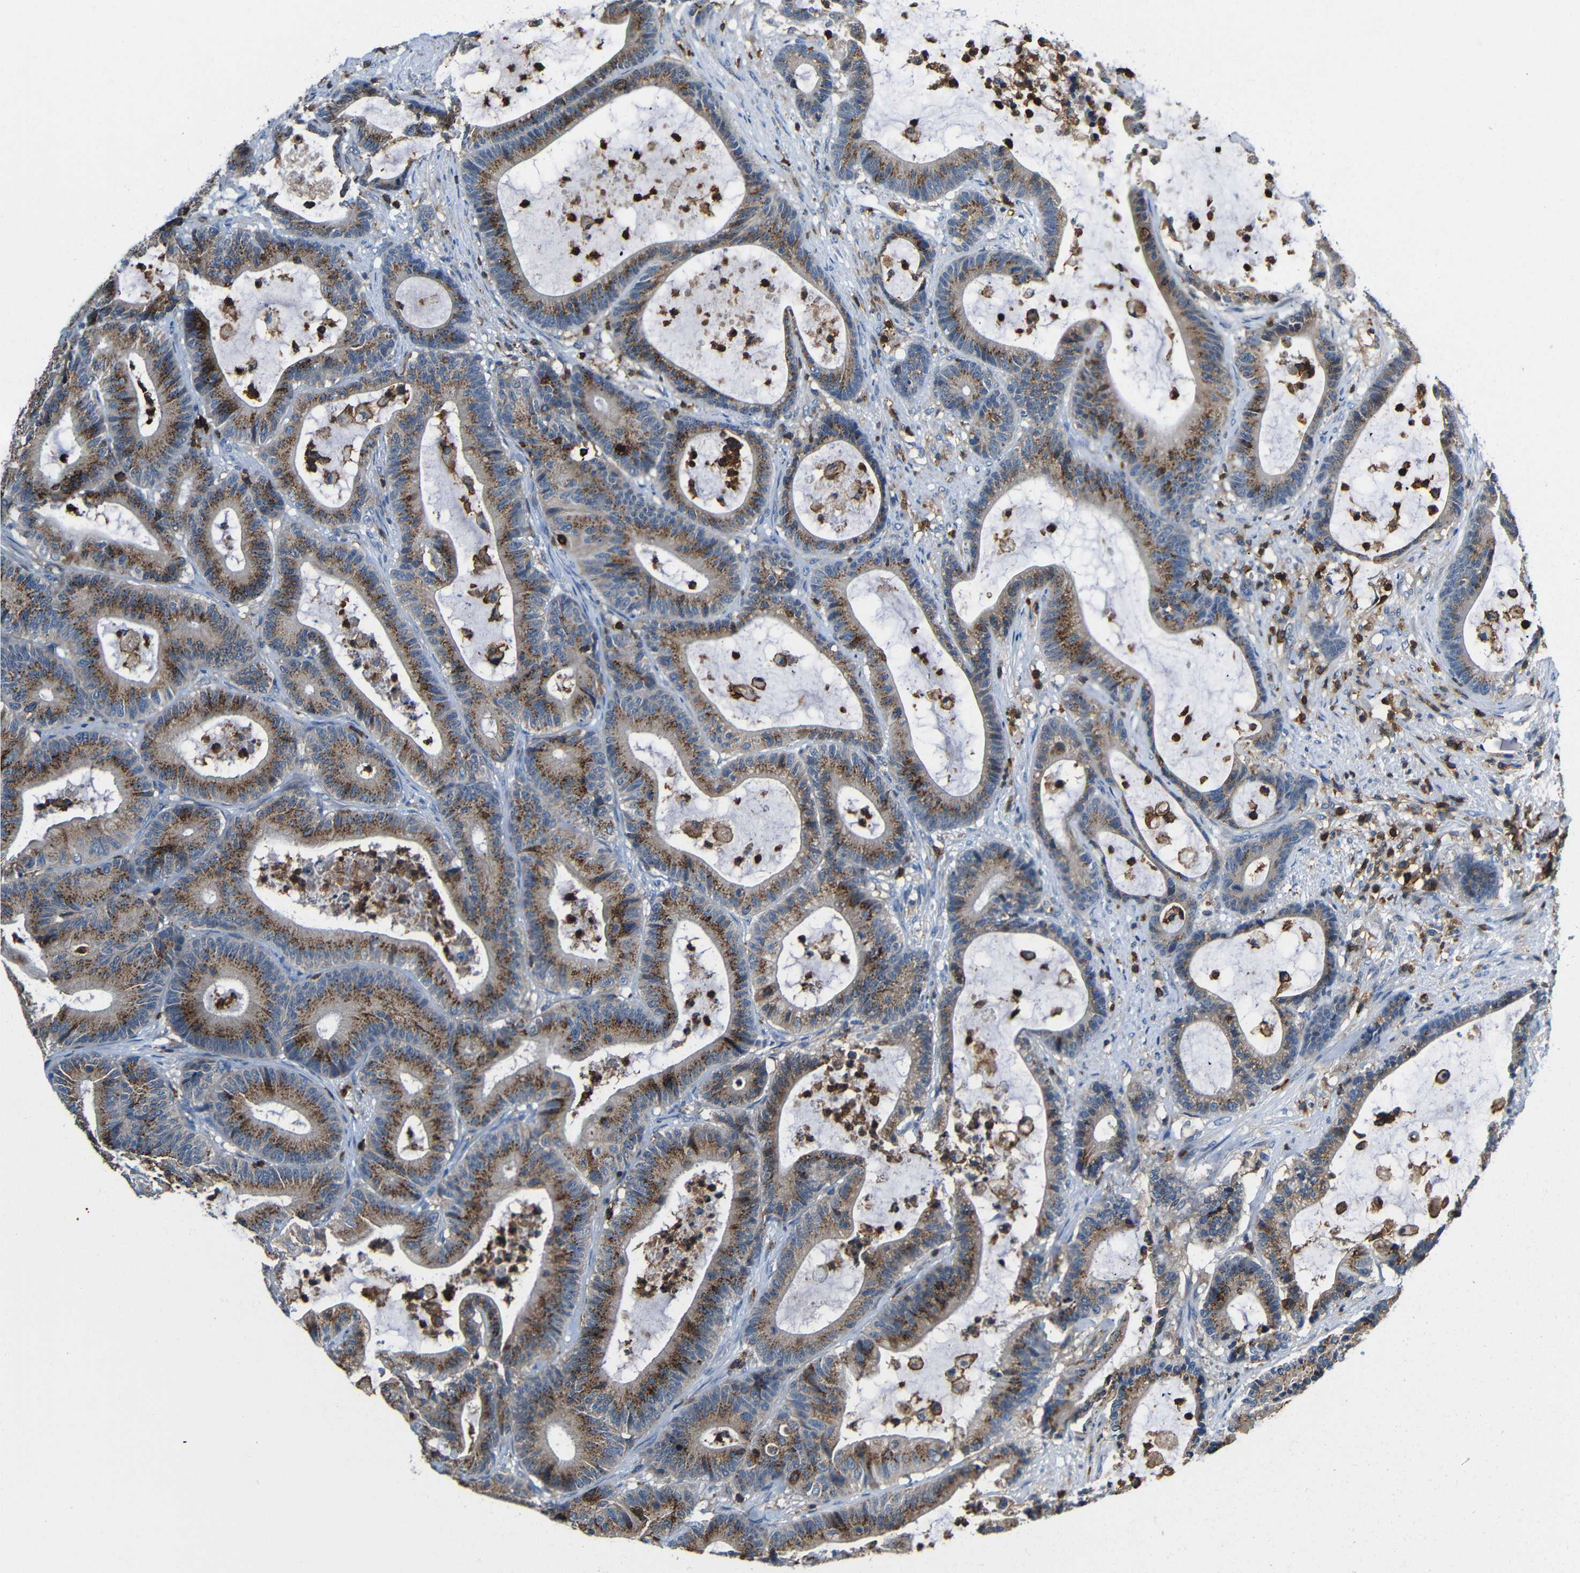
{"staining": {"intensity": "moderate", "quantity": ">75%", "location": "cytoplasmic/membranous"}, "tissue": "colorectal cancer", "cell_type": "Tumor cells", "image_type": "cancer", "snomed": [{"axis": "morphology", "description": "Adenocarcinoma, NOS"}, {"axis": "topography", "description": "Colon"}], "caption": "Immunohistochemical staining of colorectal cancer shows medium levels of moderate cytoplasmic/membranous positivity in about >75% of tumor cells.", "gene": "P2RY12", "patient": {"sex": "female", "age": 84}}